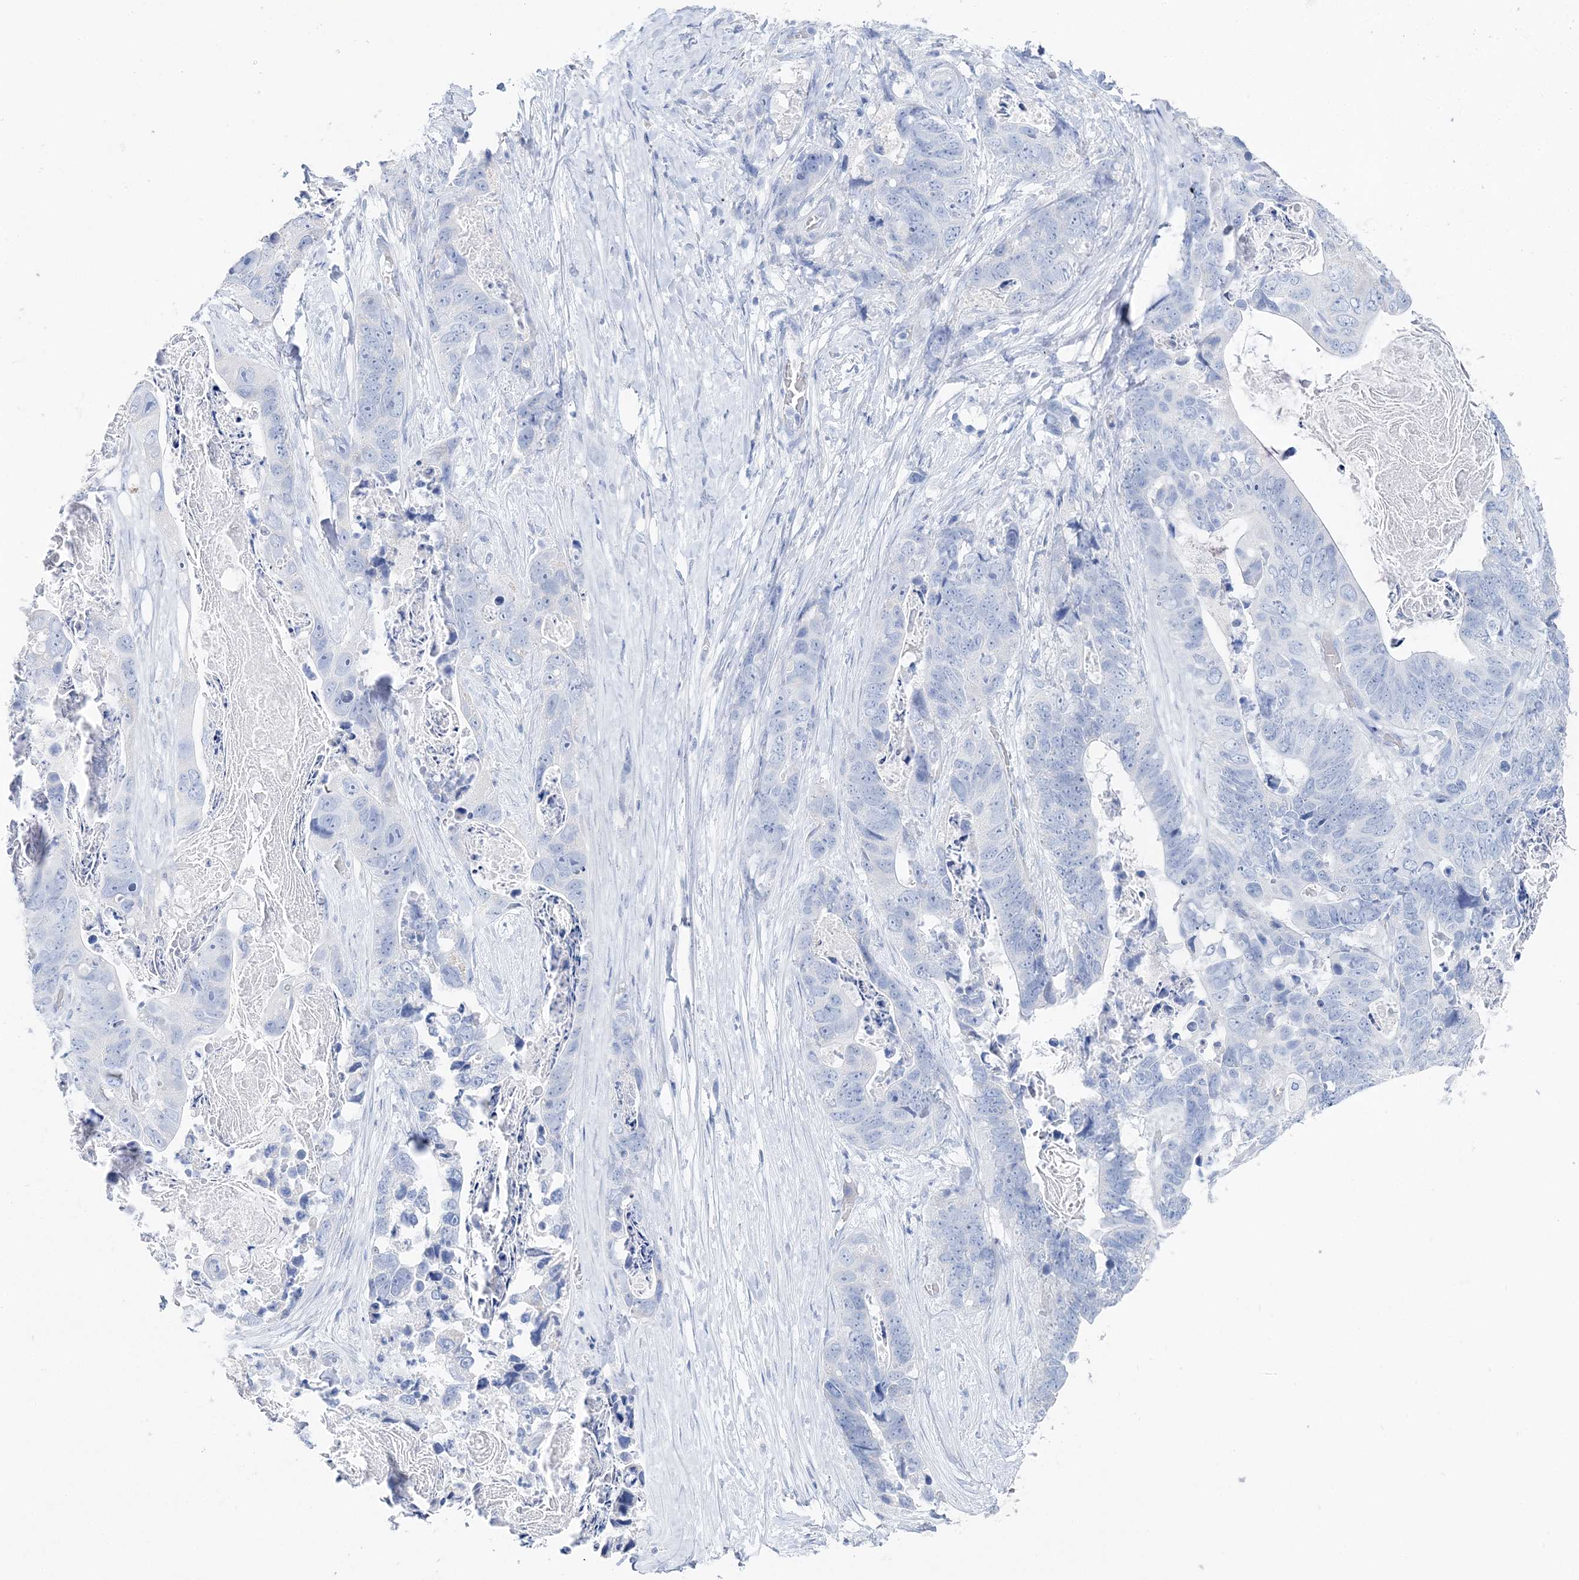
{"staining": {"intensity": "negative", "quantity": "none", "location": "none"}, "tissue": "stomach cancer", "cell_type": "Tumor cells", "image_type": "cancer", "snomed": [{"axis": "morphology", "description": "Adenocarcinoma, NOS"}, {"axis": "topography", "description": "Stomach"}], "caption": "There is no significant expression in tumor cells of adenocarcinoma (stomach).", "gene": "TSPYL6", "patient": {"sex": "female", "age": 89}}